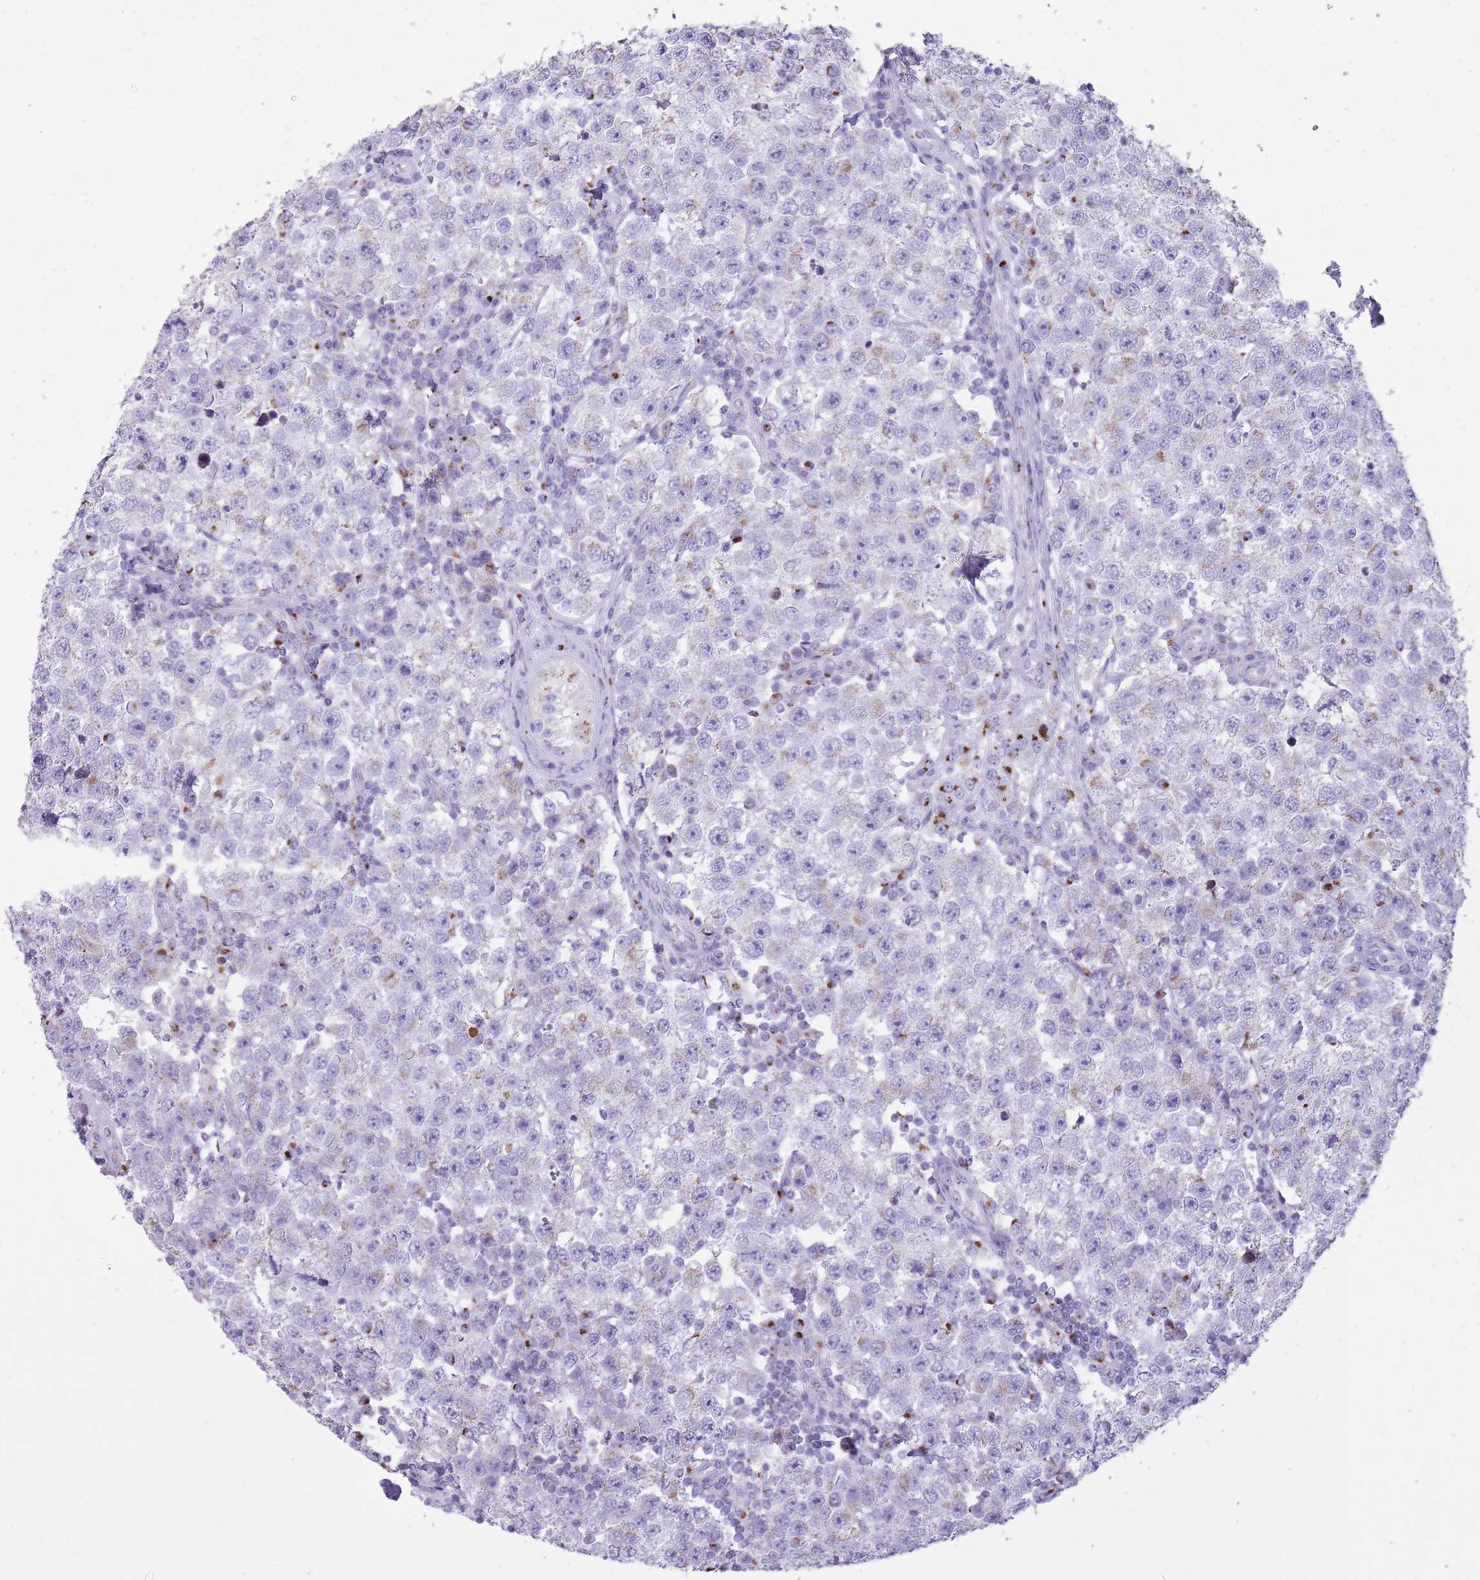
{"staining": {"intensity": "weak", "quantity": "<25%", "location": "cytoplasmic/membranous"}, "tissue": "testis cancer", "cell_type": "Tumor cells", "image_type": "cancer", "snomed": [{"axis": "morphology", "description": "Seminoma, NOS"}, {"axis": "topography", "description": "Testis"}], "caption": "The micrograph shows no significant positivity in tumor cells of testis seminoma.", "gene": "B4GALT2", "patient": {"sex": "male", "age": 34}}